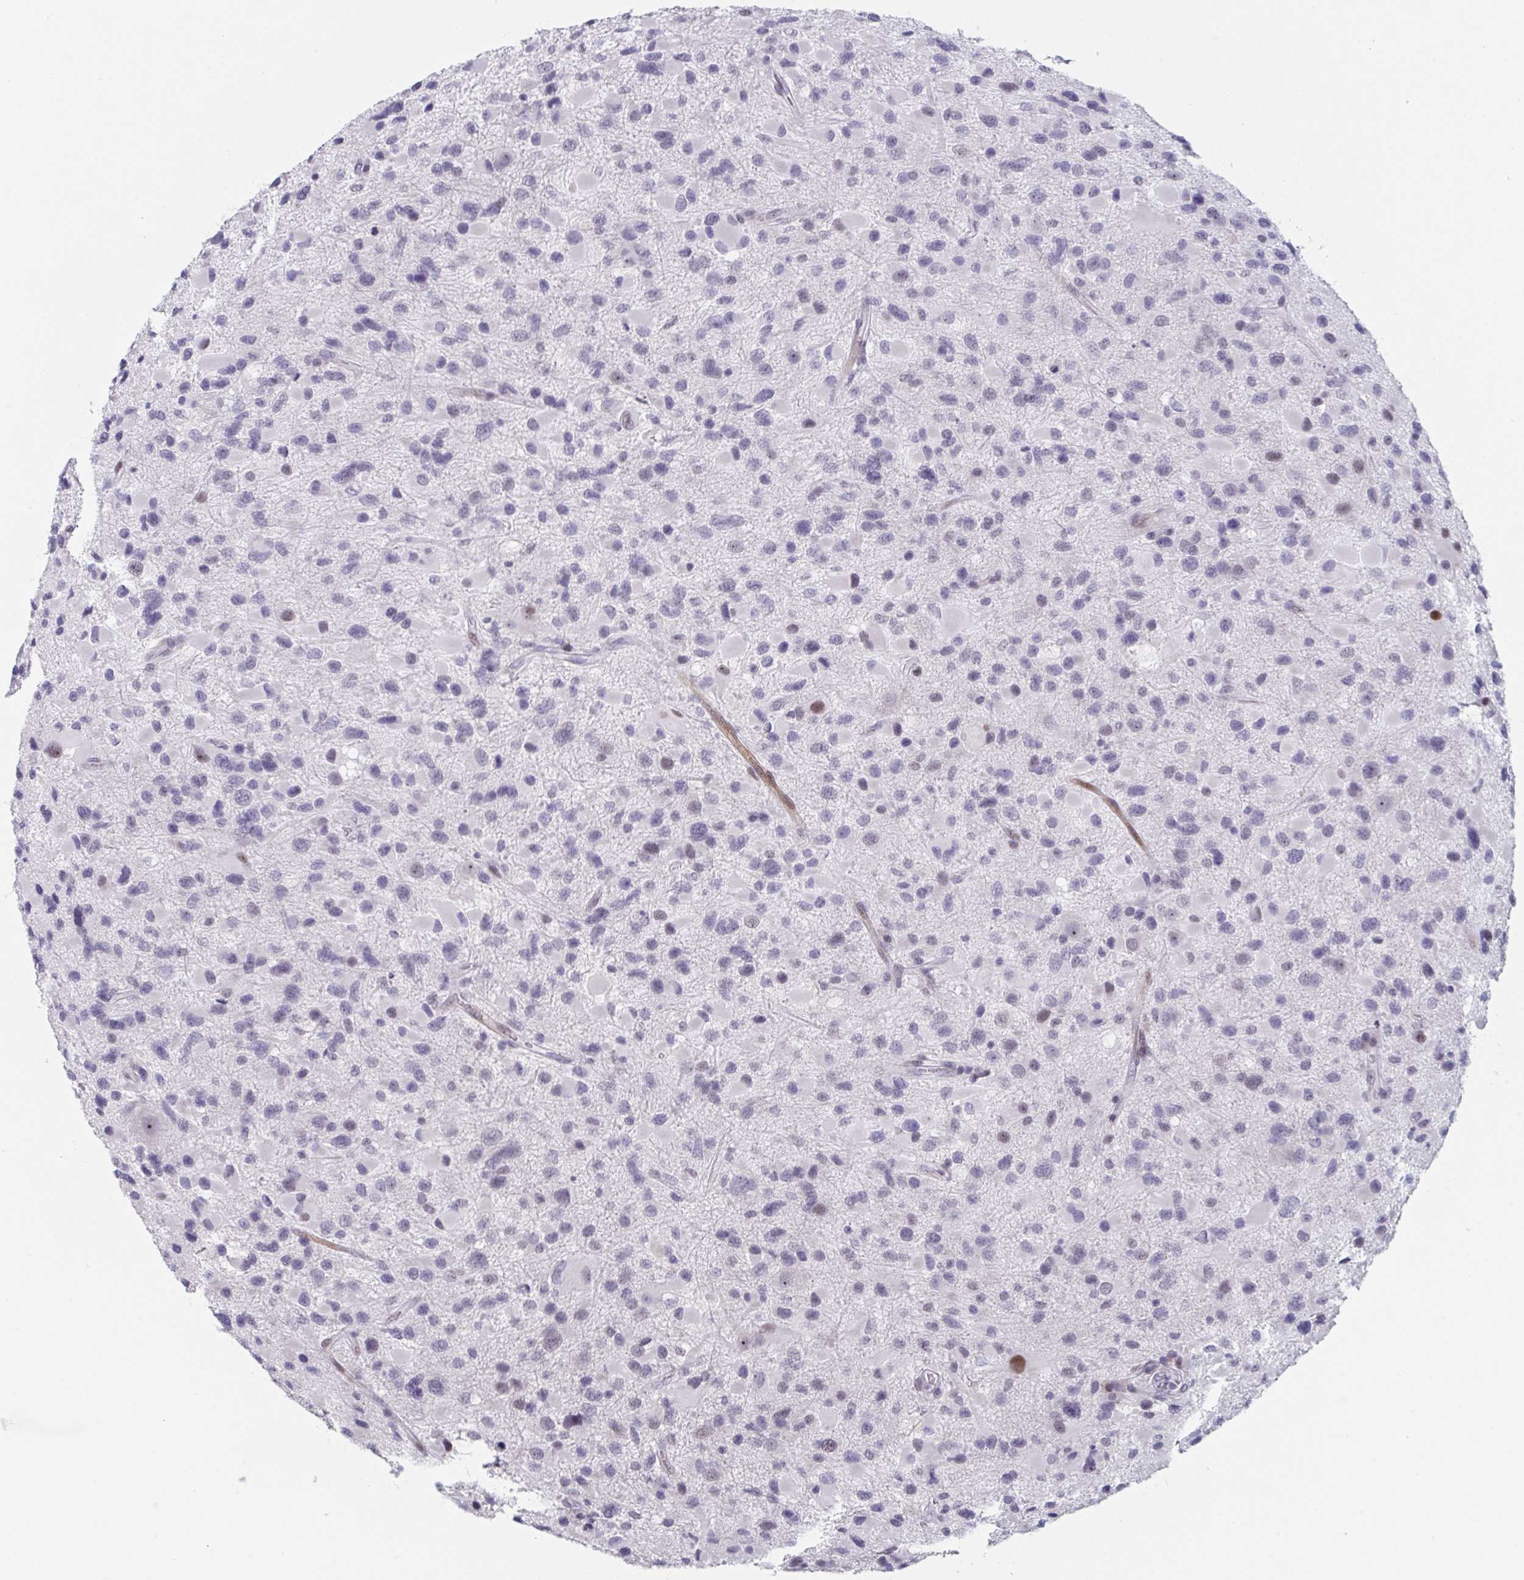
{"staining": {"intensity": "negative", "quantity": "none", "location": "none"}, "tissue": "glioma", "cell_type": "Tumor cells", "image_type": "cancer", "snomed": [{"axis": "morphology", "description": "Glioma, malignant, Low grade"}, {"axis": "topography", "description": "Brain"}], "caption": "DAB (3,3'-diaminobenzidine) immunohistochemical staining of glioma reveals no significant expression in tumor cells. (IHC, brightfield microscopy, high magnification).", "gene": "NR1H2", "patient": {"sex": "female", "age": 32}}